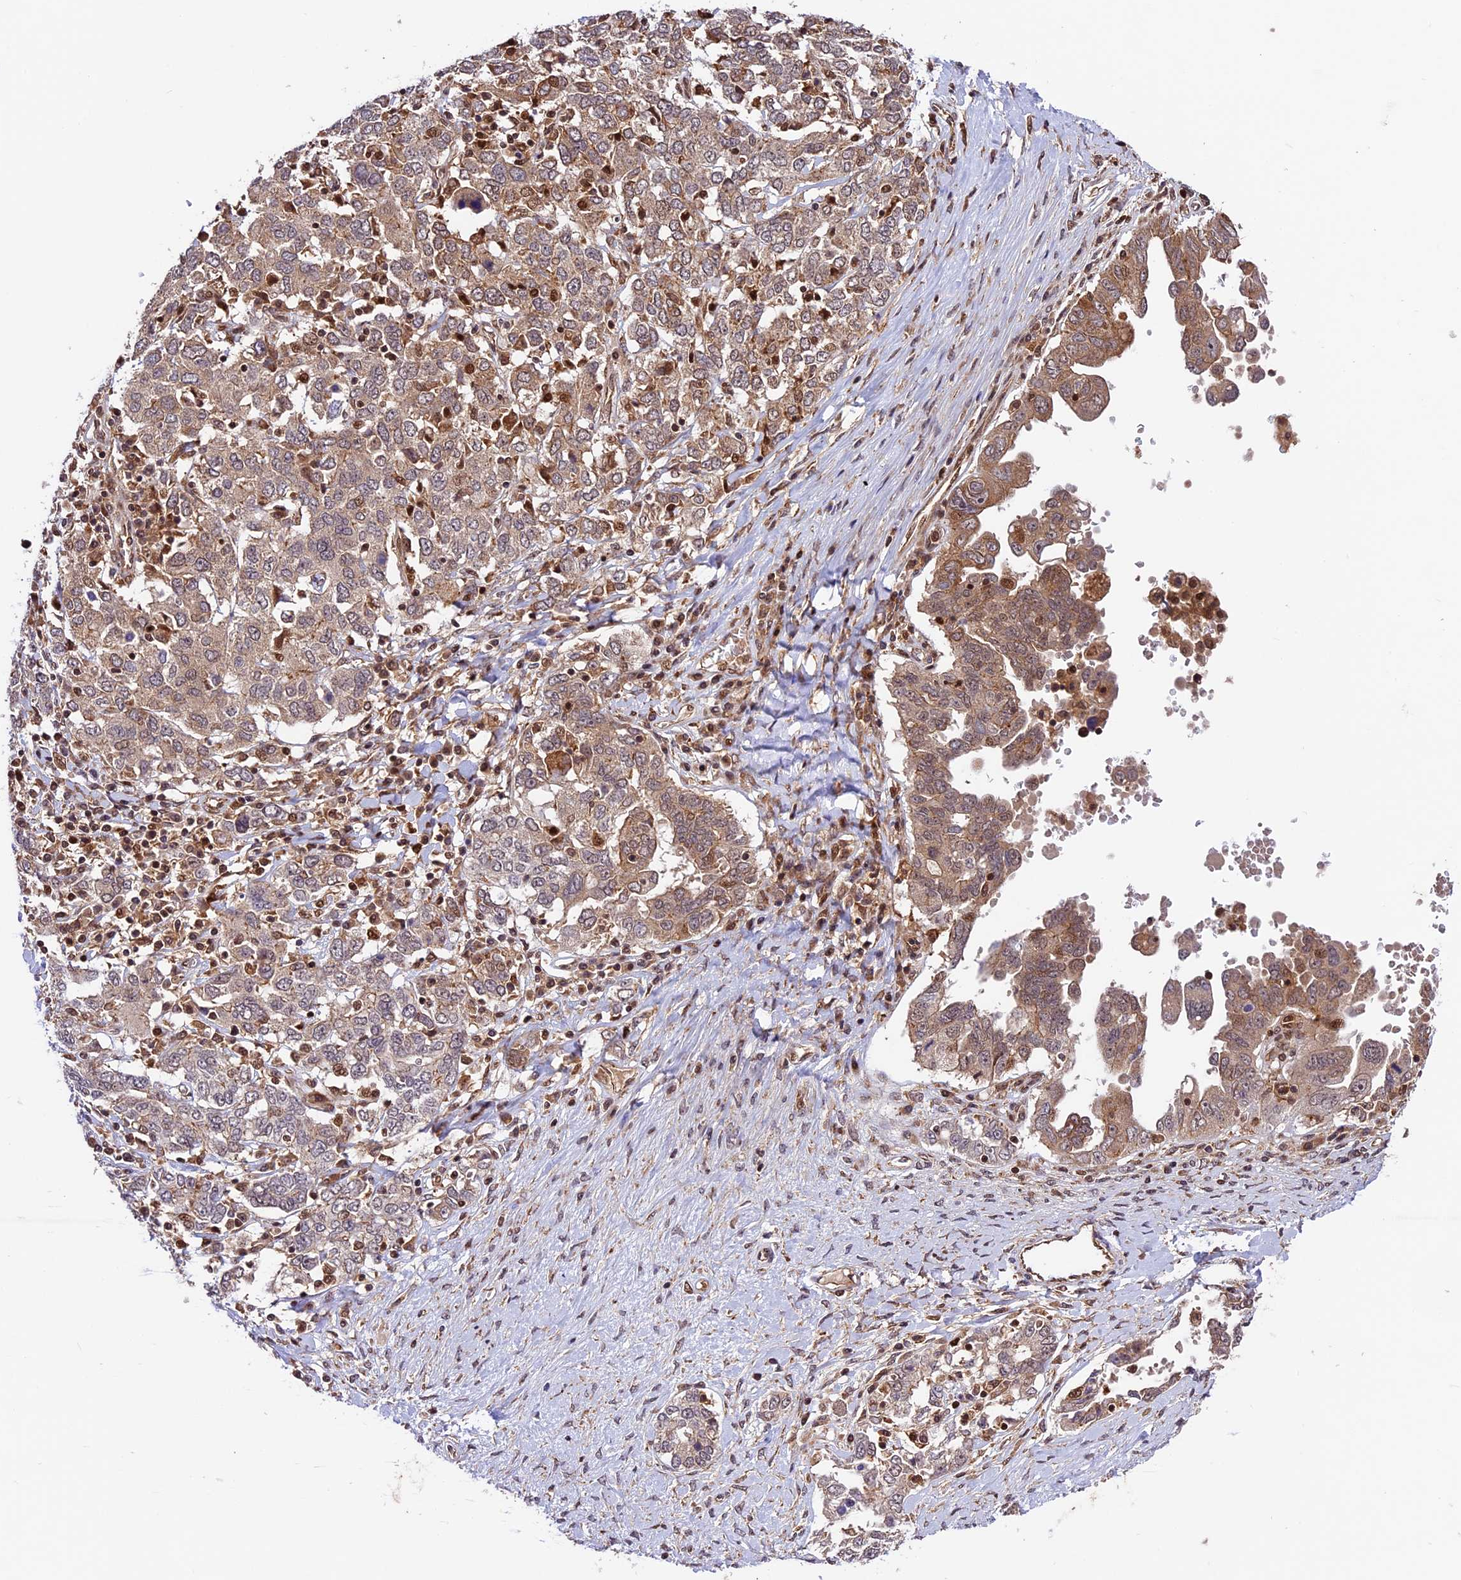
{"staining": {"intensity": "weak", "quantity": ">75%", "location": "cytoplasmic/membranous"}, "tissue": "ovarian cancer", "cell_type": "Tumor cells", "image_type": "cancer", "snomed": [{"axis": "morphology", "description": "Carcinoma, endometroid"}, {"axis": "topography", "description": "Ovary"}], "caption": "Ovarian cancer stained for a protein (brown) demonstrates weak cytoplasmic/membranous positive positivity in about >75% of tumor cells.", "gene": "DHX38", "patient": {"sex": "female", "age": 62}}